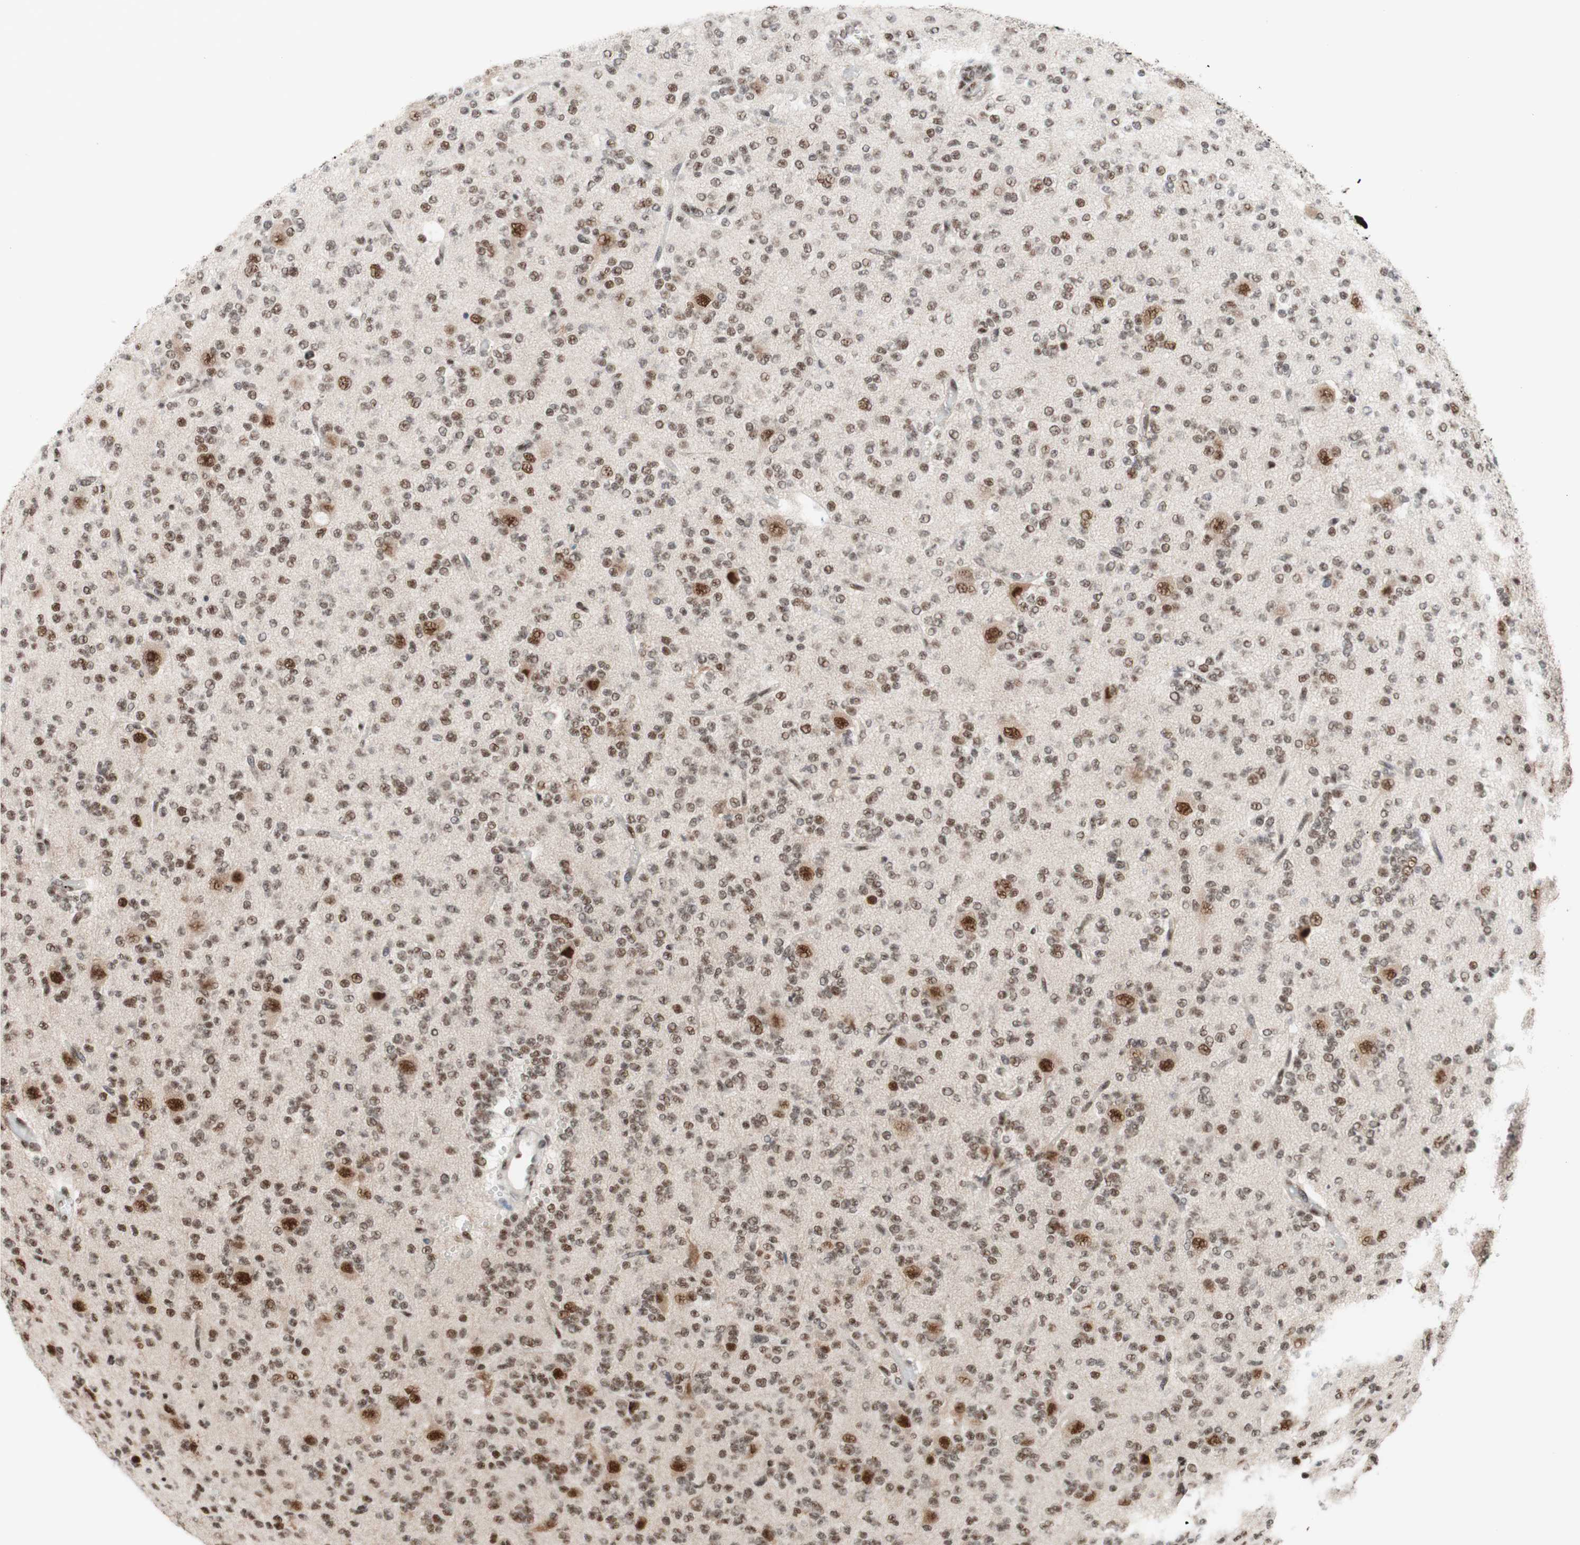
{"staining": {"intensity": "moderate", "quantity": "25%-75%", "location": "nuclear"}, "tissue": "glioma", "cell_type": "Tumor cells", "image_type": "cancer", "snomed": [{"axis": "morphology", "description": "Glioma, malignant, Low grade"}, {"axis": "topography", "description": "Brain"}], "caption": "The photomicrograph shows staining of malignant glioma (low-grade), revealing moderate nuclear protein expression (brown color) within tumor cells.", "gene": "PRPF19", "patient": {"sex": "male", "age": 38}}